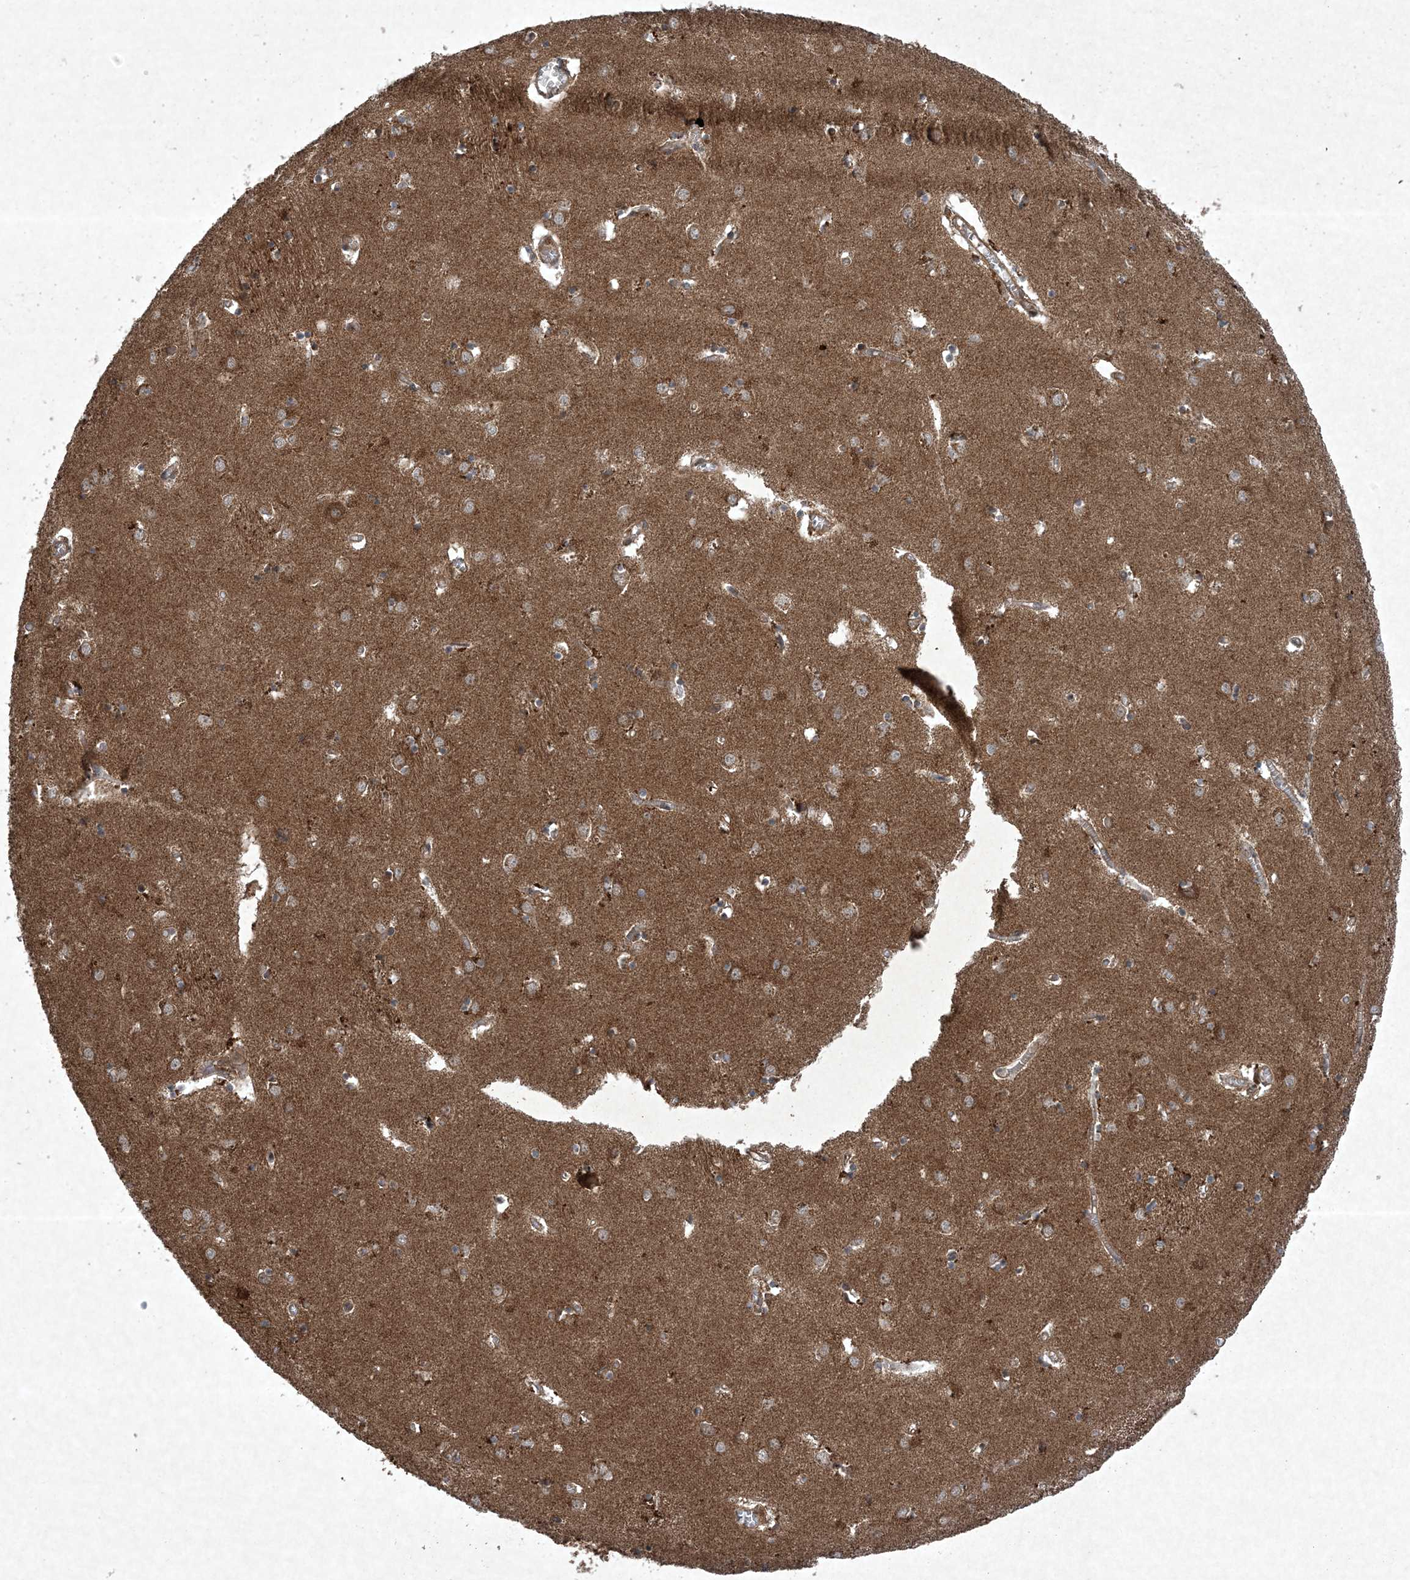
{"staining": {"intensity": "moderate", "quantity": "25%-75%", "location": "cytoplasmic/membranous"}, "tissue": "caudate", "cell_type": "Glial cells", "image_type": "normal", "snomed": [{"axis": "morphology", "description": "Normal tissue, NOS"}, {"axis": "topography", "description": "Lateral ventricle wall"}], "caption": "Glial cells demonstrate medium levels of moderate cytoplasmic/membranous positivity in approximately 25%-75% of cells in normal human caudate.", "gene": "GNG5", "patient": {"sex": "male", "age": 70}}